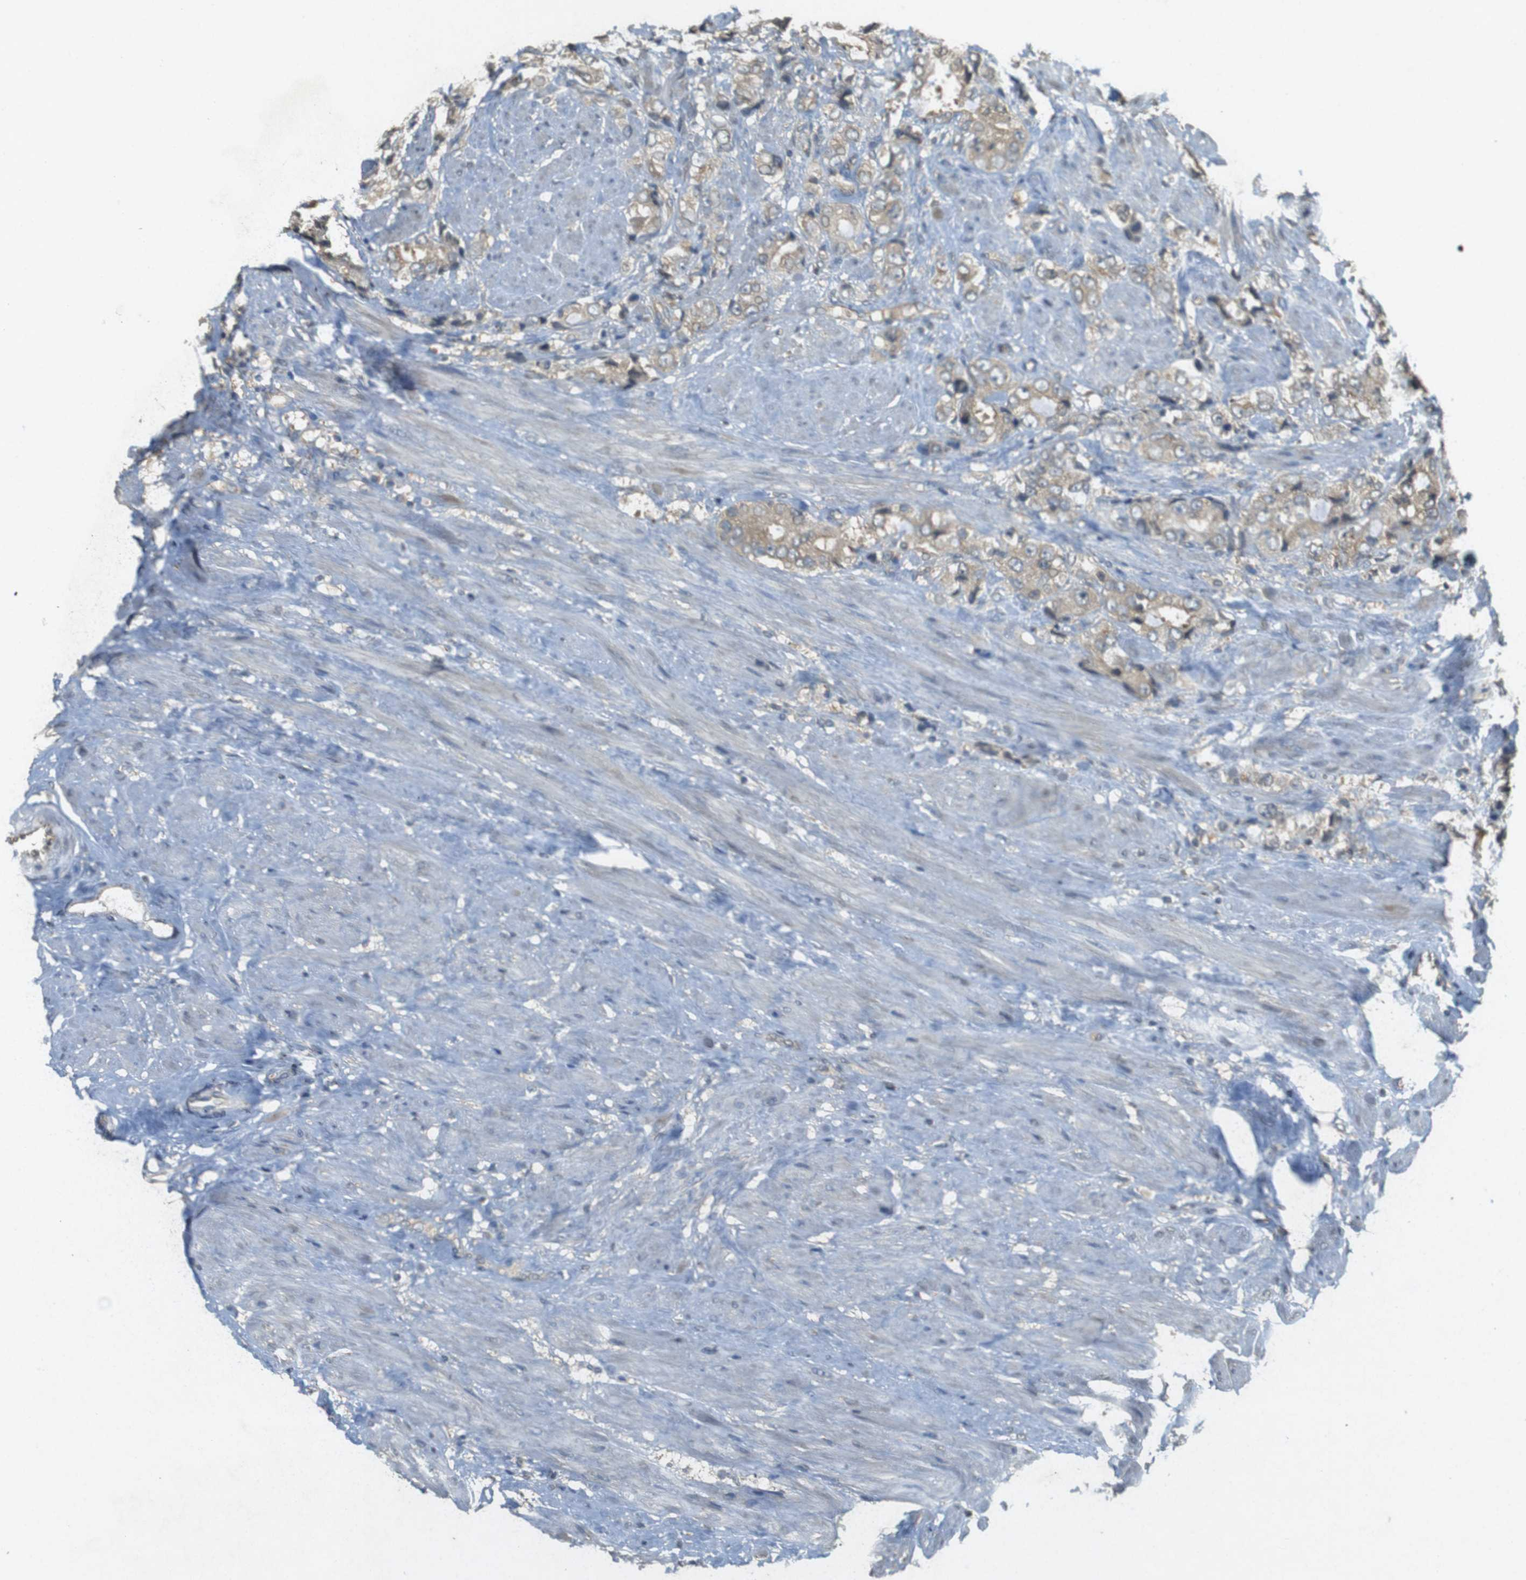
{"staining": {"intensity": "weak", "quantity": ">75%", "location": "cytoplasmic/membranous"}, "tissue": "prostate cancer", "cell_type": "Tumor cells", "image_type": "cancer", "snomed": [{"axis": "morphology", "description": "Adenocarcinoma, High grade"}, {"axis": "topography", "description": "Prostate"}], "caption": "High-magnification brightfield microscopy of prostate cancer (high-grade adenocarcinoma) stained with DAB (3,3'-diaminobenzidine) (brown) and counterstained with hematoxylin (blue). tumor cells exhibit weak cytoplasmic/membranous expression is identified in about>75% of cells. (DAB (3,3'-diaminobenzidine) IHC with brightfield microscopy, high magnification).", "gene": "KIF5B", "patient": {"sex": "male", "age": 61}}